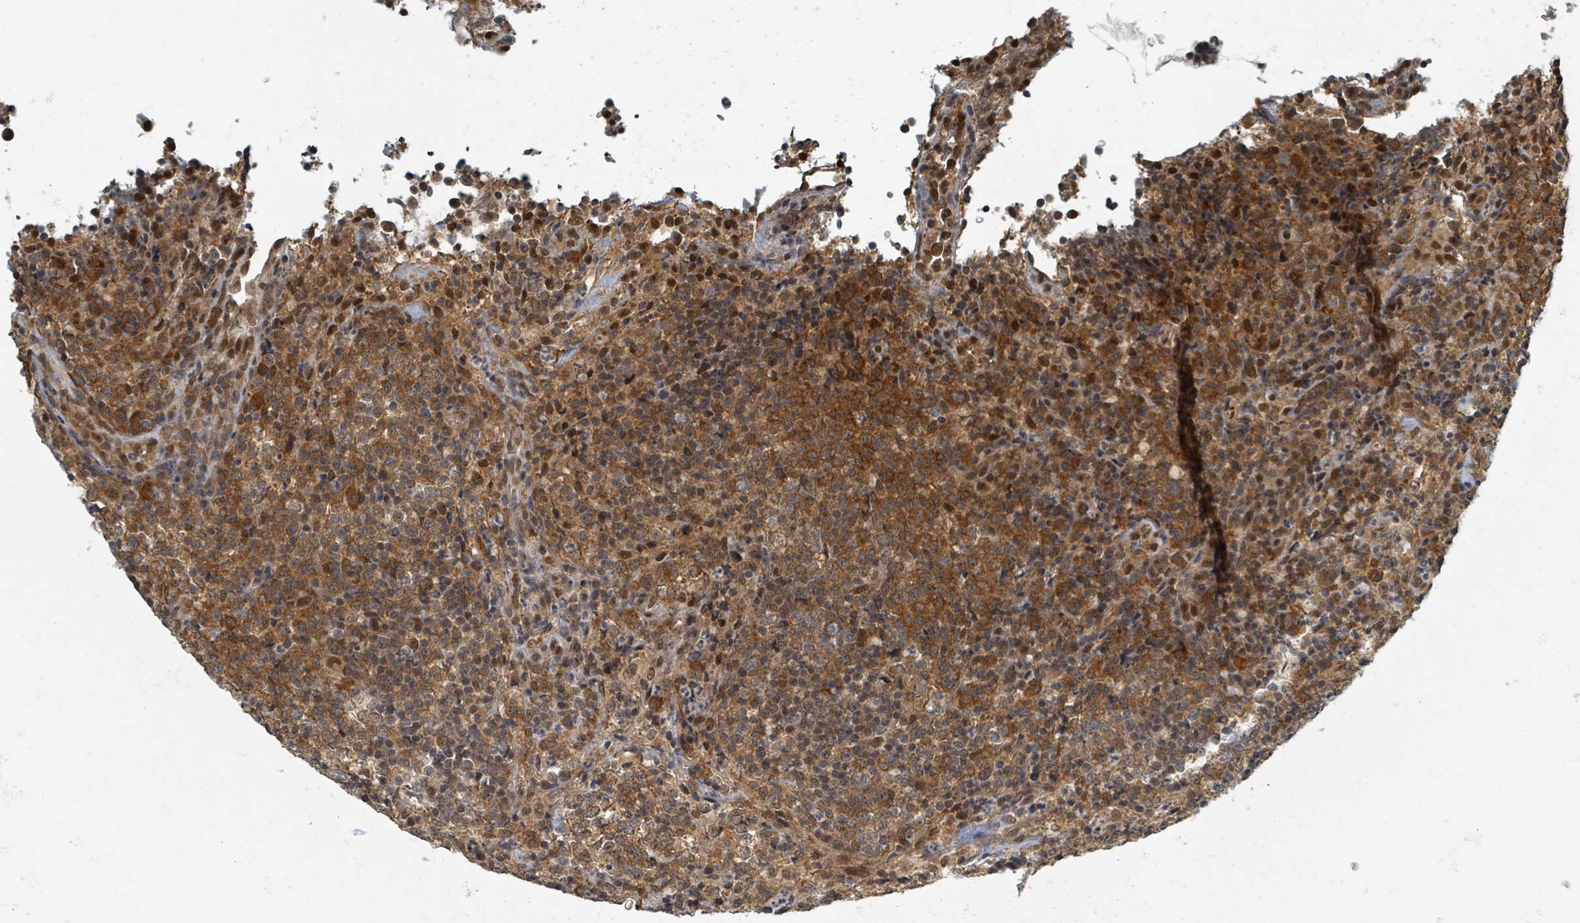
{"staining": {"intensity": "strong", "quantity": ">75%", "location": "cytoplasmic/membranous,nuclear"}, "tissue": "lymphoma", "cell_type": "Tumor cells", "image_type": "cancer", "snomed": [{"axis": "morphology", "description": "Malignant lymphoma, non-Hodgkin's type, High grade"}, {"axis": "topography", "description": "Lymph node"}], "caption": "Immunohistochemical staining of high-grade malignant lymphoma, non-Hodgkin's type shows high levels of strong cytoplasmic/membranous and nuclear positivity in about >75% of tumor cells.", "gene": "INTS15", "patient": {"sex": "male", "age": 54}}